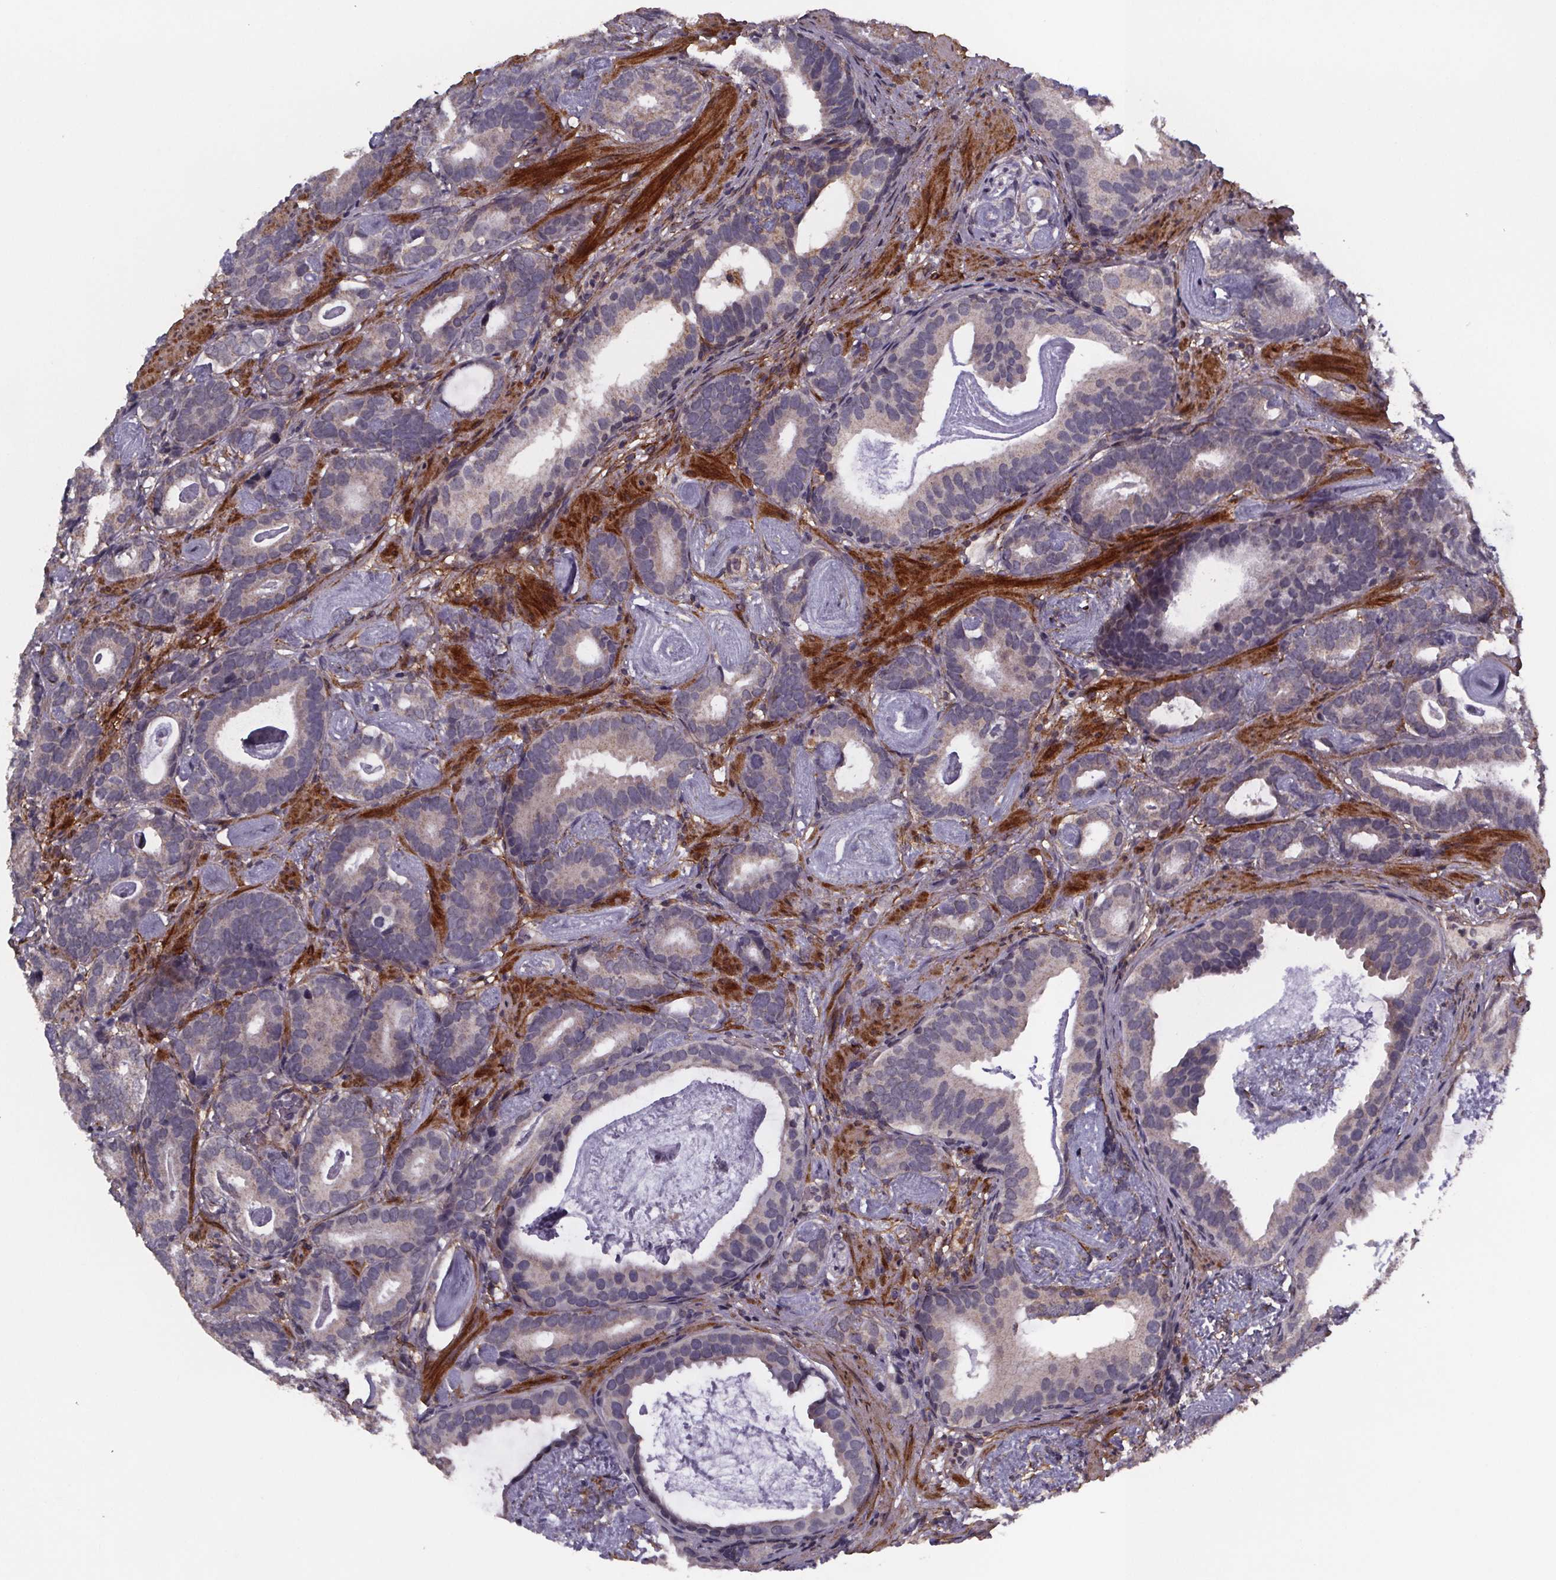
{"staining": {"intensity": "negative", "quantity": "none", "location": "none"}, "tissue": "prostate cancer", "cell_type": "Tumor cells", "image_type": "cancer", "snomed": [{"axis": "morphology", "description": "Adenocarcinoma, Low grade"}, {"axis": "topography", "description": "Prostate and seminal vesicle, NOS"}], "caption": "This is an IHC photomicrograph of human prostate cancer (adenocarcinoma (low-grade)). There is no expression in tumor cells.", "gene": "PALLD", "patient": {"sex": "male", "age": 71}}